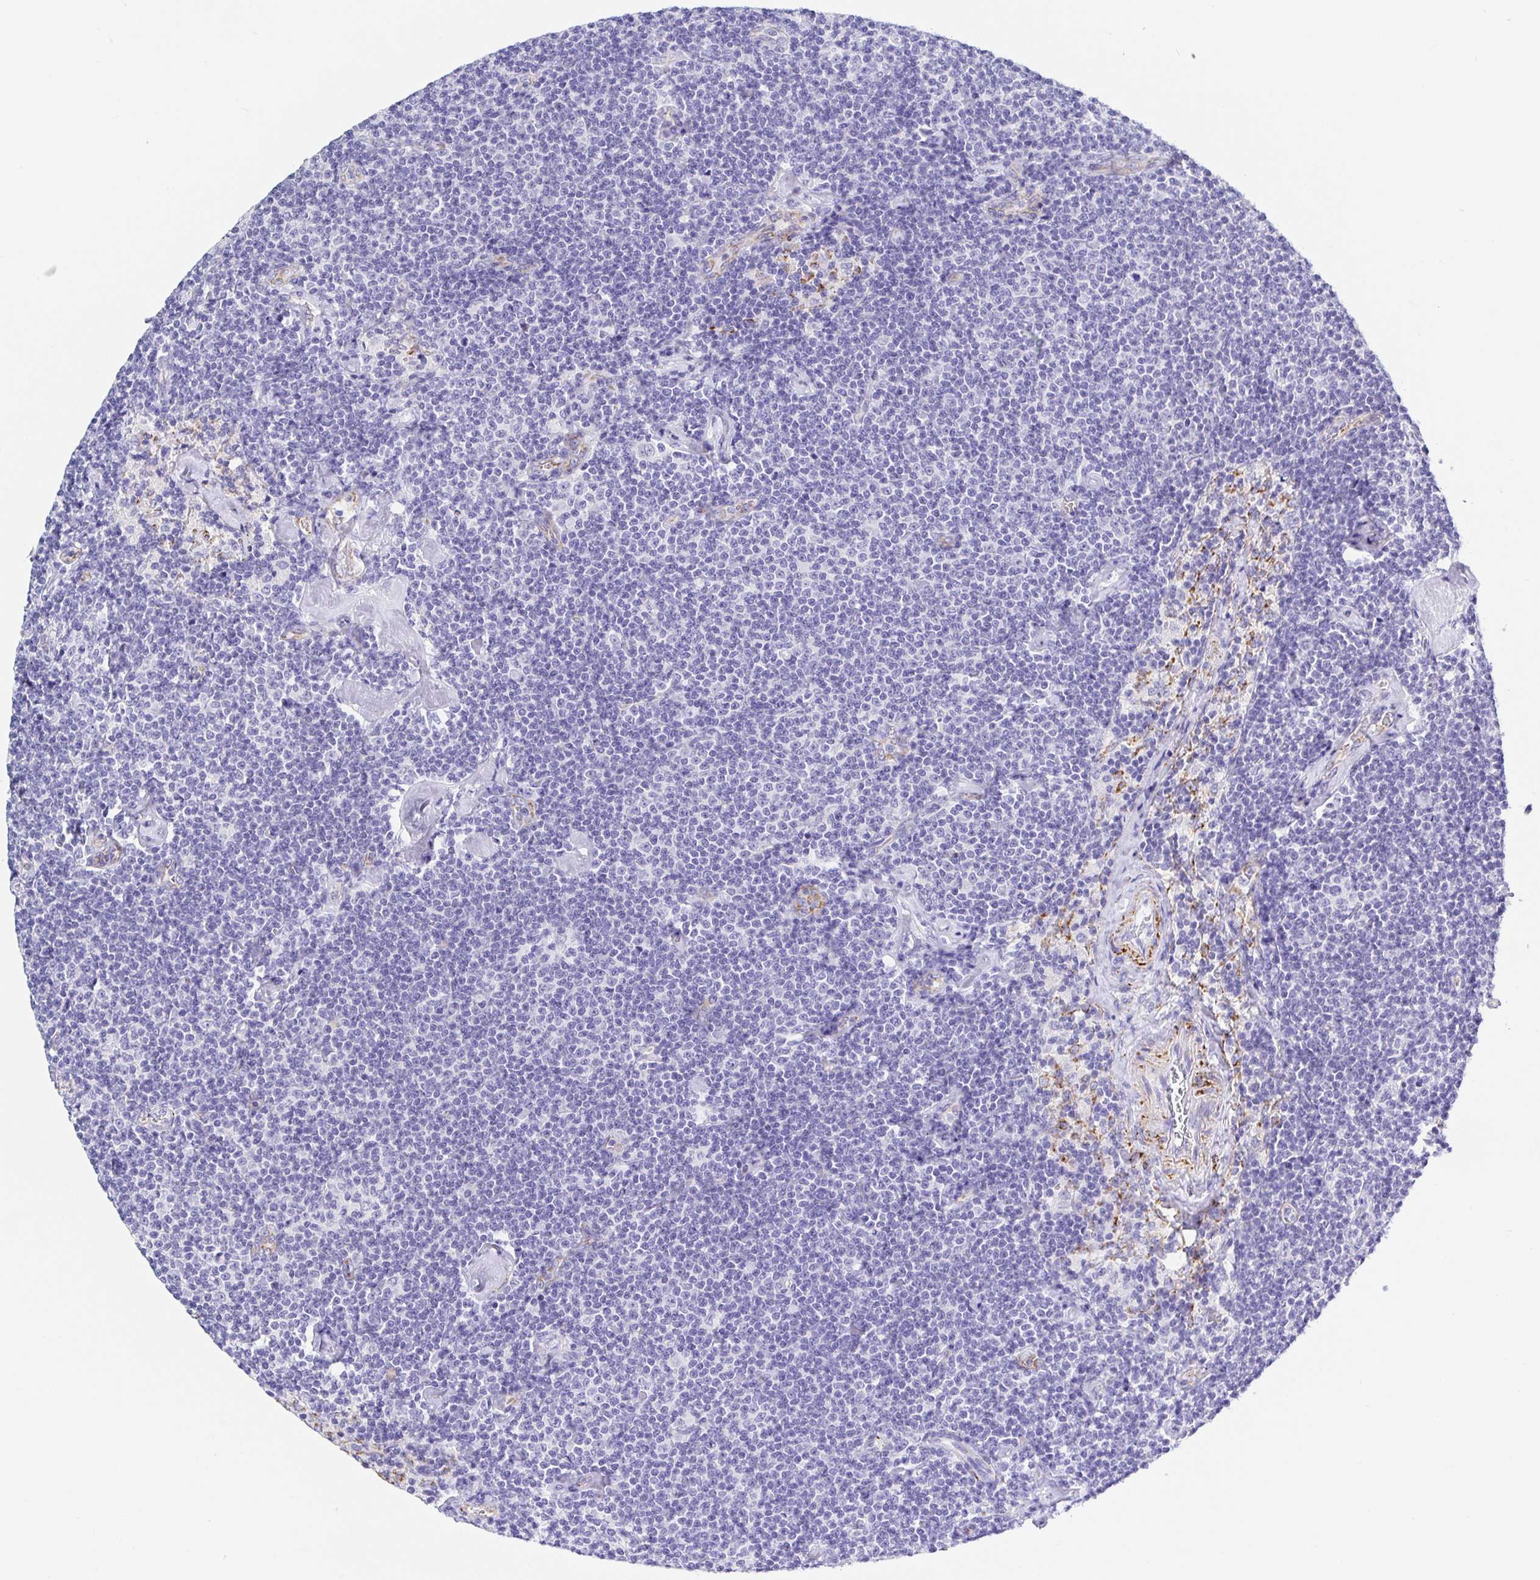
{"staining": {"intensity": "negative", "quantity": "none", "location": "none"}, "tissue": "lymphoma", "cell_type": "Tumor cells", "image_type": "cancer", "snomed": [{"axis": "morphology", "description": "Malignant lymphoma, non-Hodgkin's type, Low grade"}, {"axis": "topography", "description": "Lymph node"}], "caption": "Immunohistochemical staining of human malignant lymphoma, non-Hodgkin's type (low-grade) displays no significant staining in tumor cells.", "gene": "MAOA", "patient": {"sex": "male", "age": 81}}